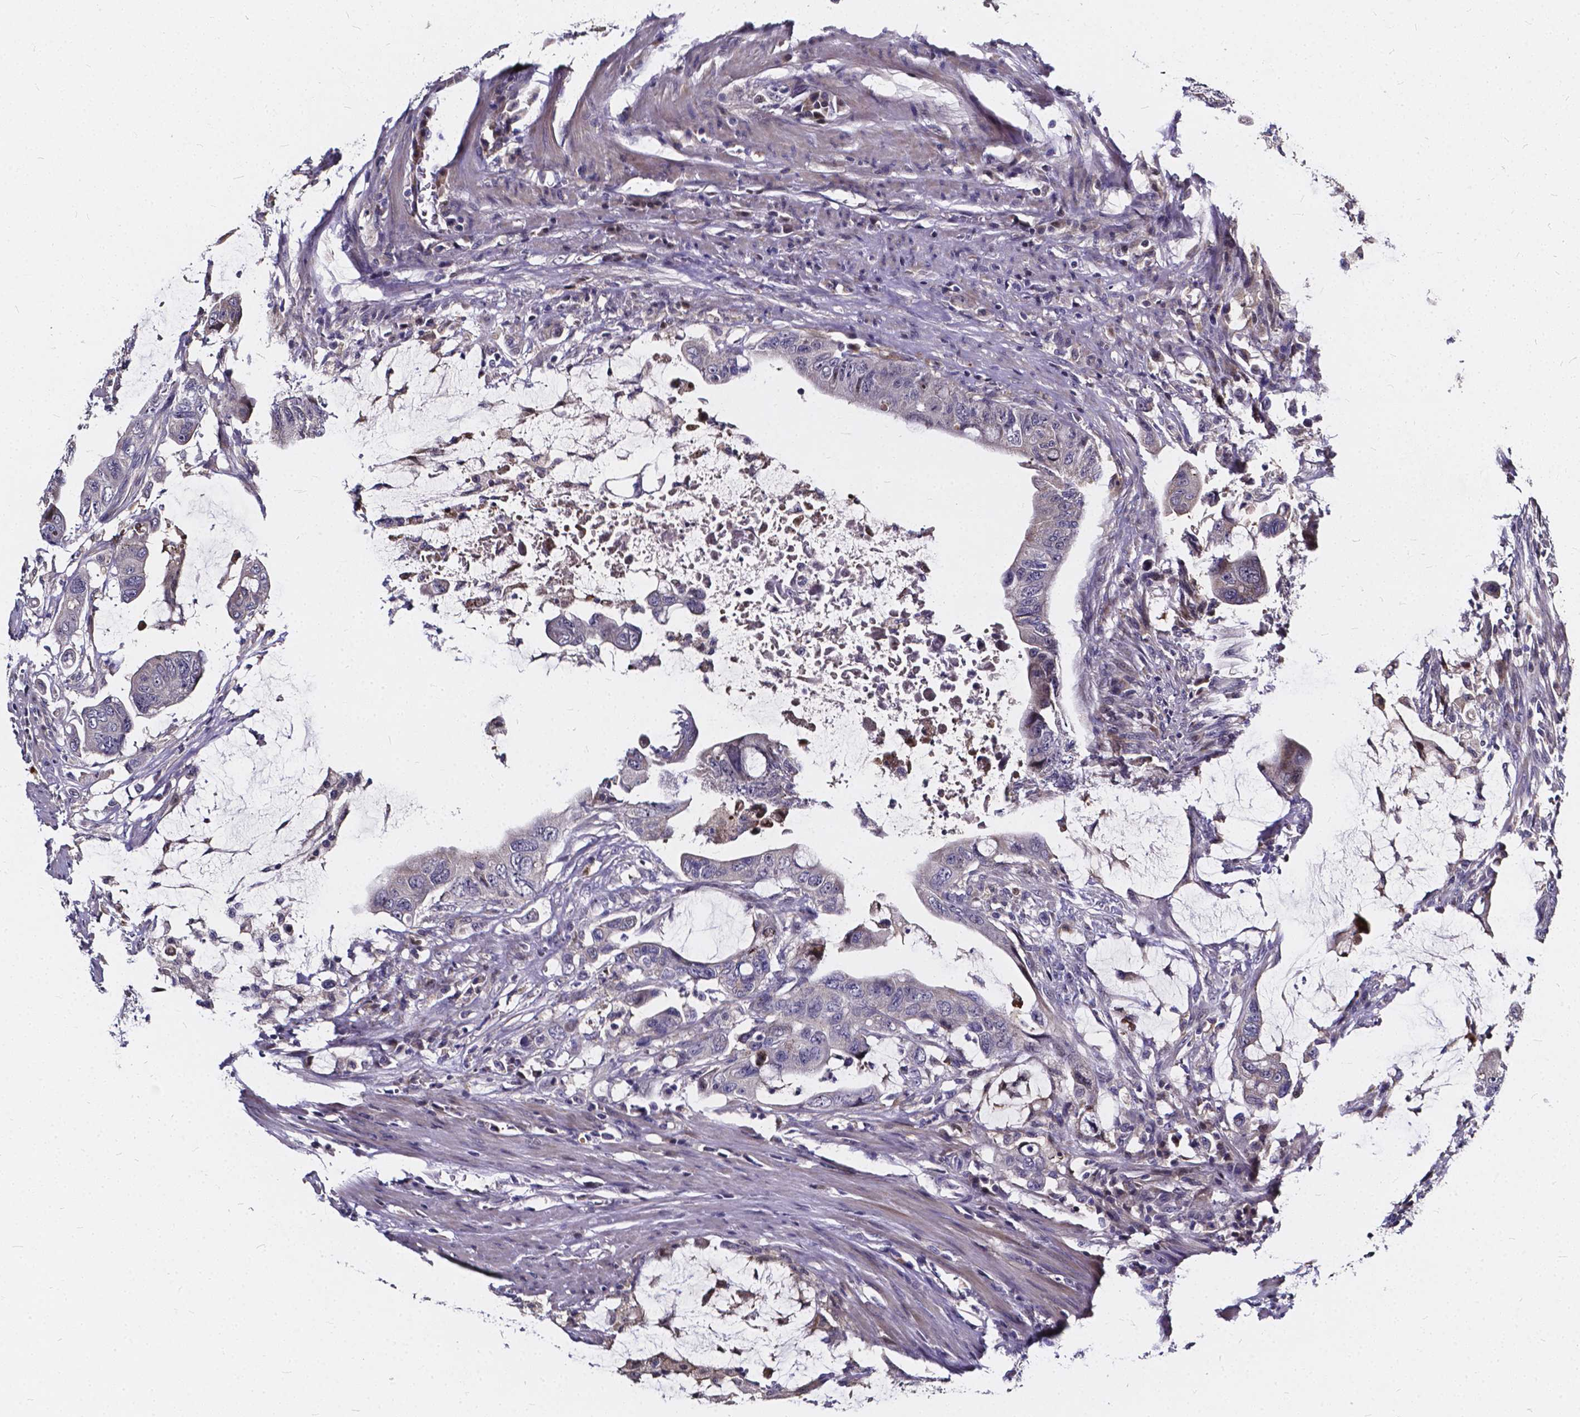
{"staining": {"intensity": "negative", "quantity": "none", "location": "none"}, "tissue": "colorectal cancer", "cell_type": "Tumor cells", "image_type": "cancer", "snomed": [{"axis": "morphology", "description": "Adenocarcinoma, NOS"}, {"axis": "topography", "description": "Colon"}], "caption": "This histopathology image is of colorectal cancer stained with IHC to label a protein in brown with the nuclei are counter-stained blue. There is no positivity in tumor cells.", "gene": "SOWAHA", "patient": {"sex": "male", "age": 57}}